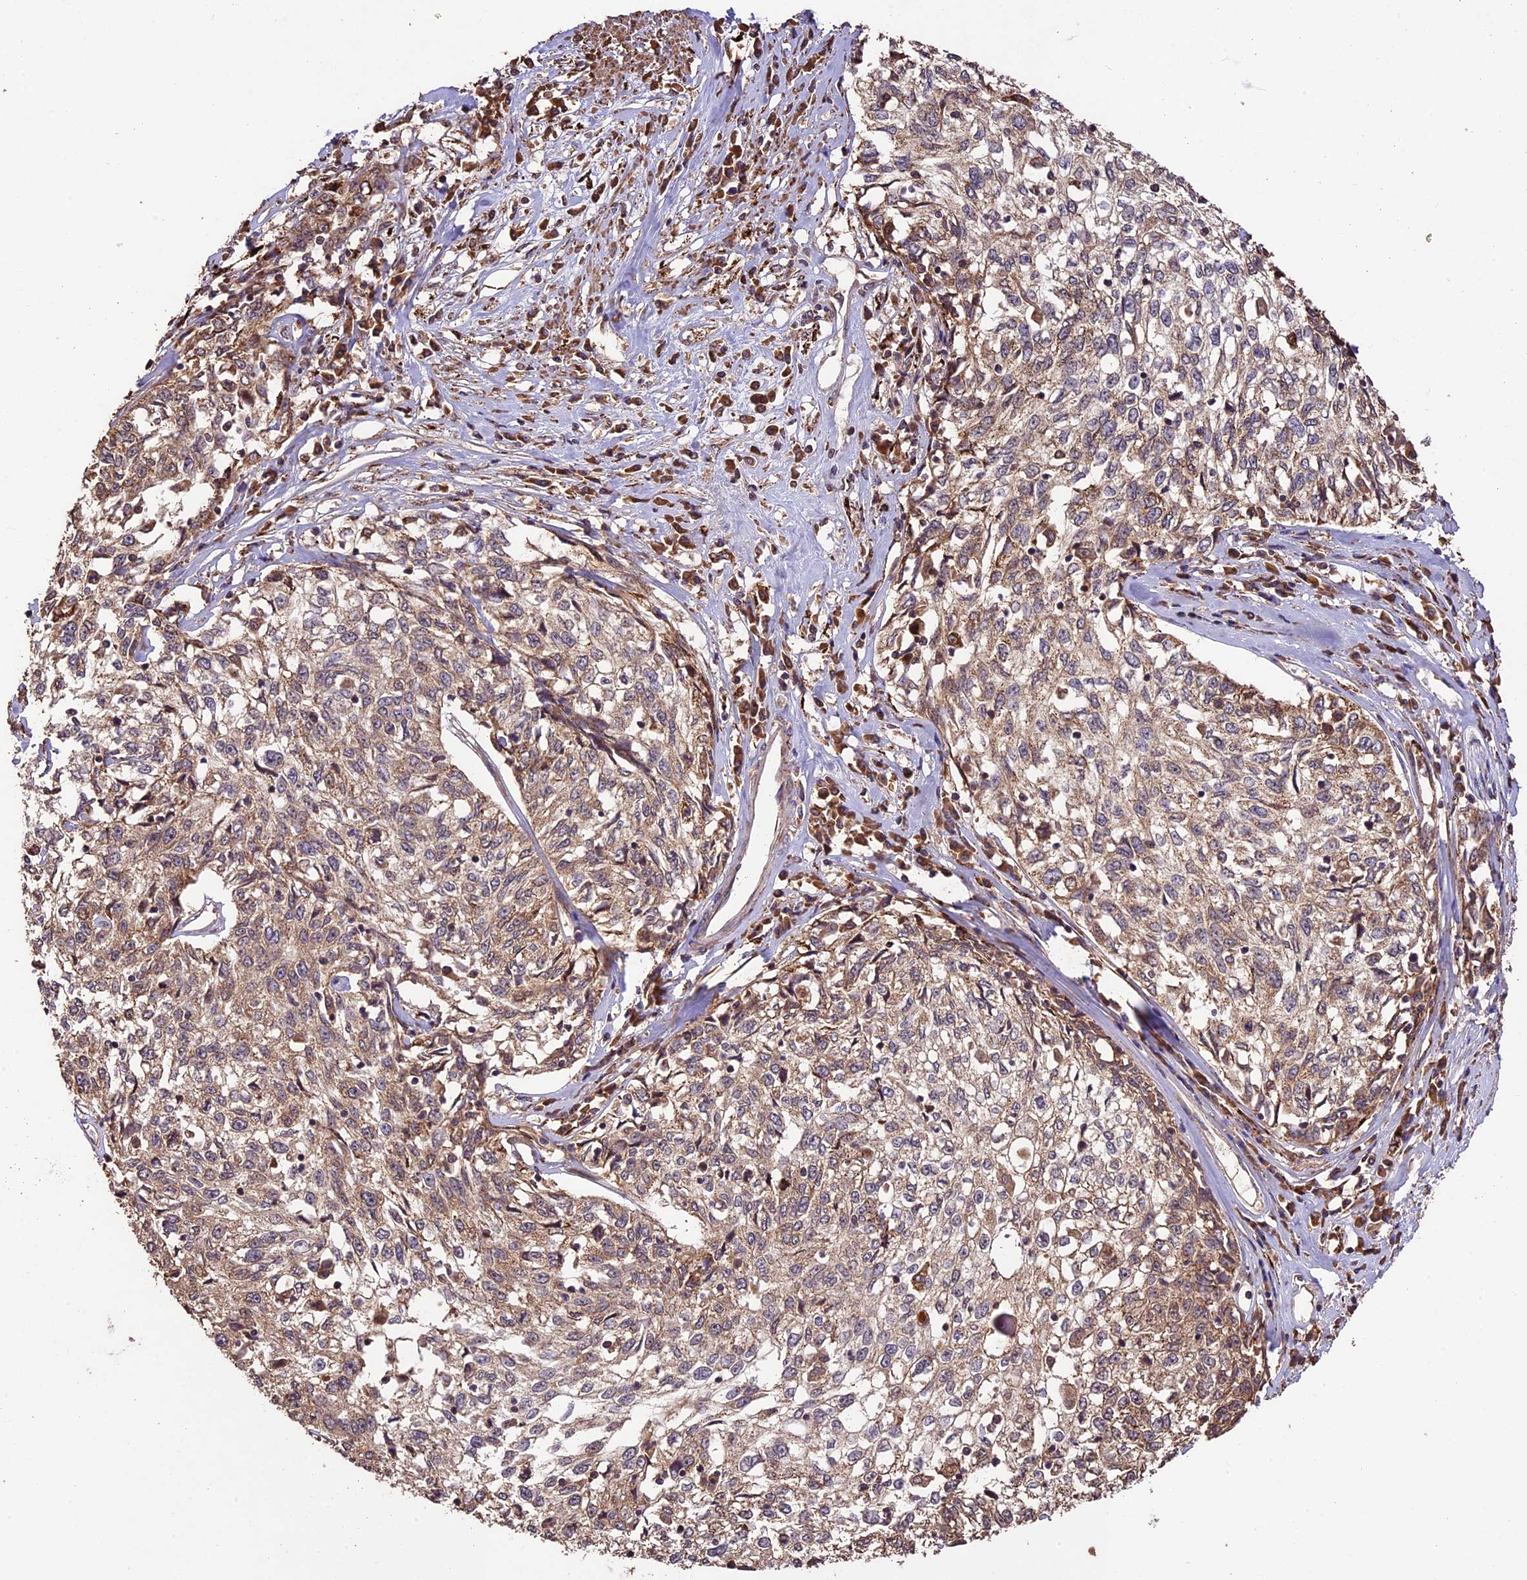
{"staining": {"intensity": "weak", "quantity": ">75%", "location": "cytoplasmic/membranous"}, "tissue": "cervical cancer", "cell_type": "Tumor cells", "image_type": "cancer", "snomed": [{"axis": "morphology", "description": "Squamous cell carcinoma, NOS"}, {"axis": "topography", "description": "Cervix"}], "caption": "Cervical cancer (squamous cell carcinoma) tissue displays weak cytoplasmic/membranous expression in about >75% of tumor cells Nuclei are stained in blue.", "gene": "CRLF1", "patient": {"sex": "female", "age": 57}}